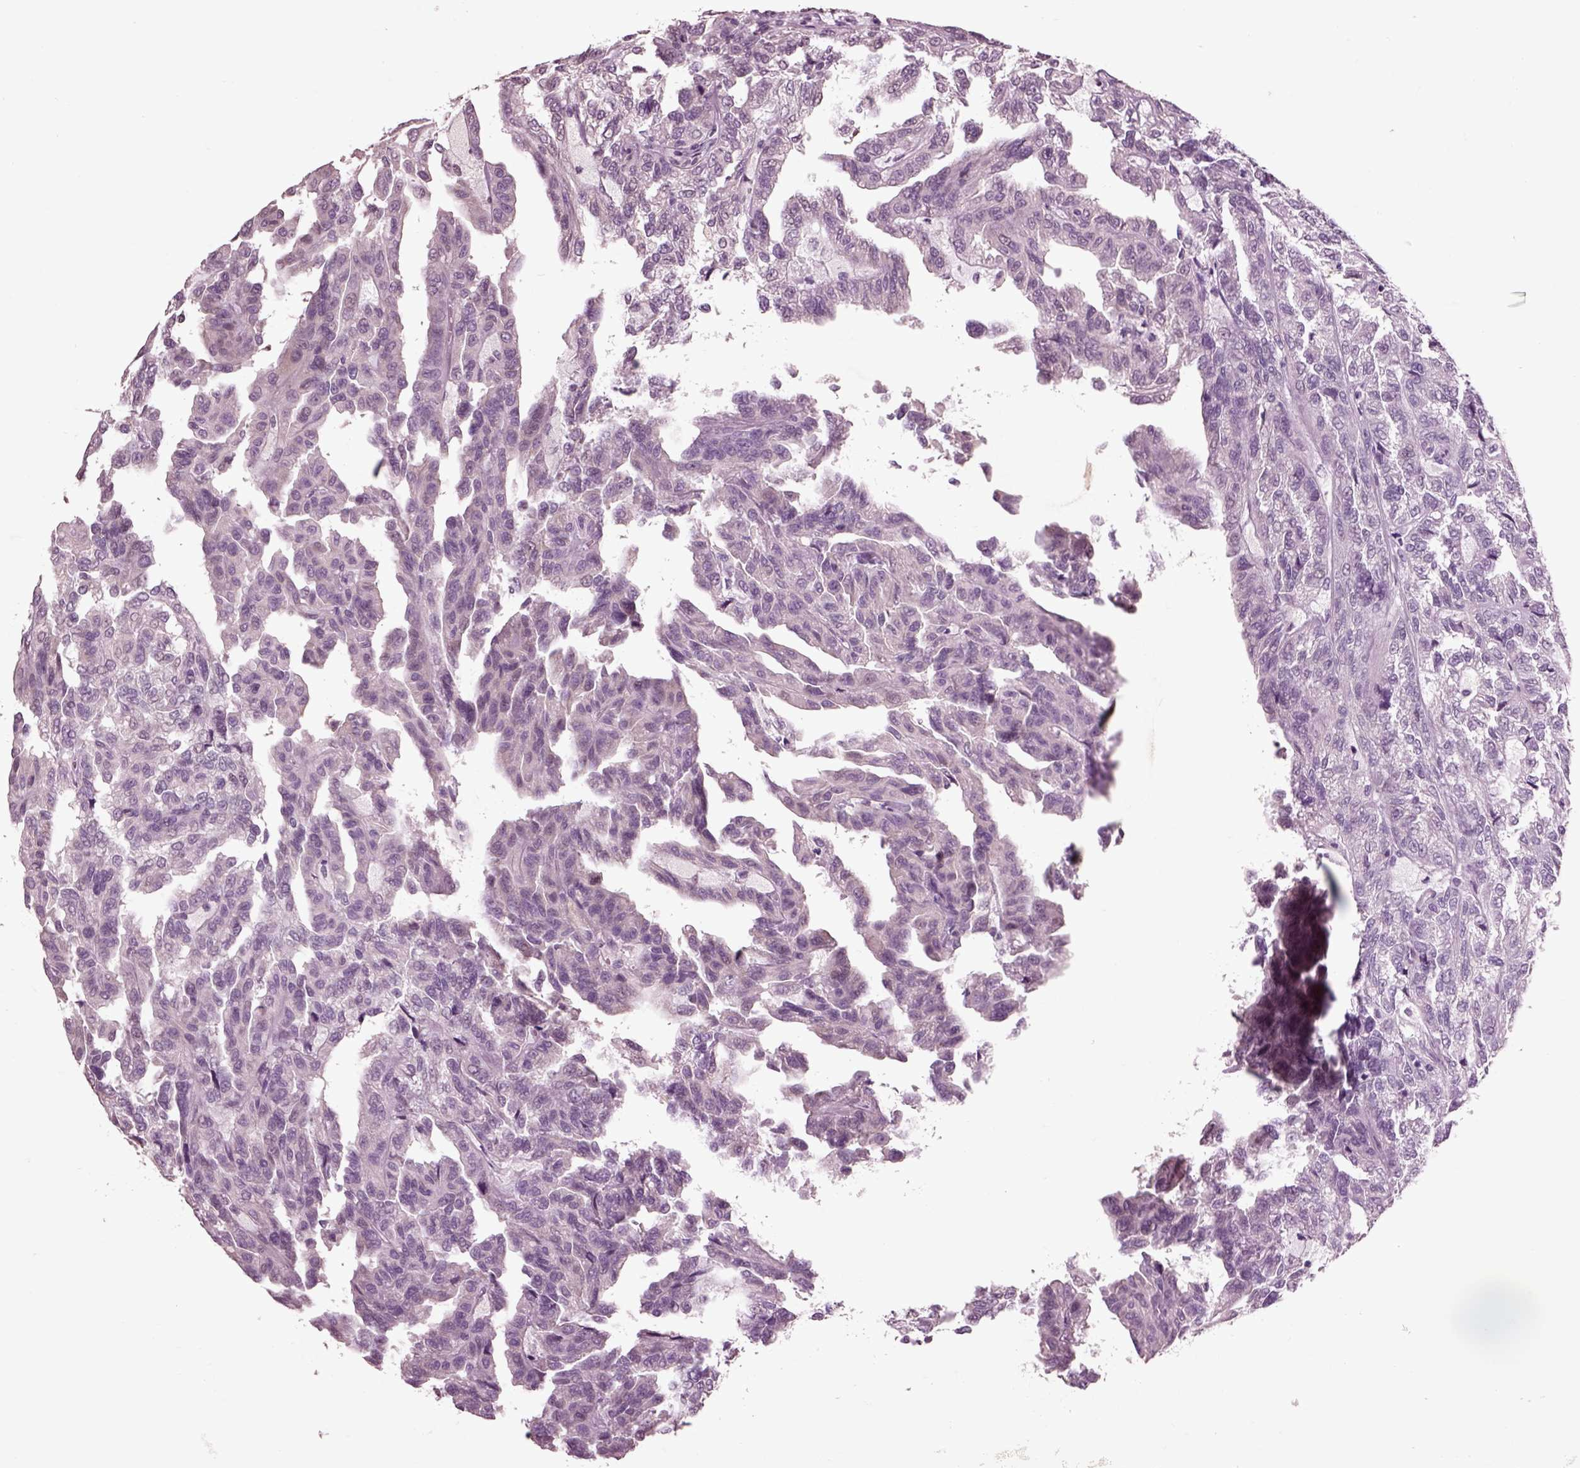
{"staining": {"intensity": "negative", "quantity": "none", "location": "none"}, "tissue": "renal cancer", "cell_type": "Tumor cells", "image_type": "cancer", "snomed": [{"axis": "morphology", "description": "Adenocarcinoma, NOS"}, {"axis": "topography", "description": "Kidney"}], "caption": "There is no significant expression in tumor cells of renal cancer. (DAB (3,3'-diaminobenzidine) immunohistochemistry (IHC) visualized using brightfield microscopy, high magnification).", "gene": "CHGB", "patient": {"sex": "male", "age": 79}}